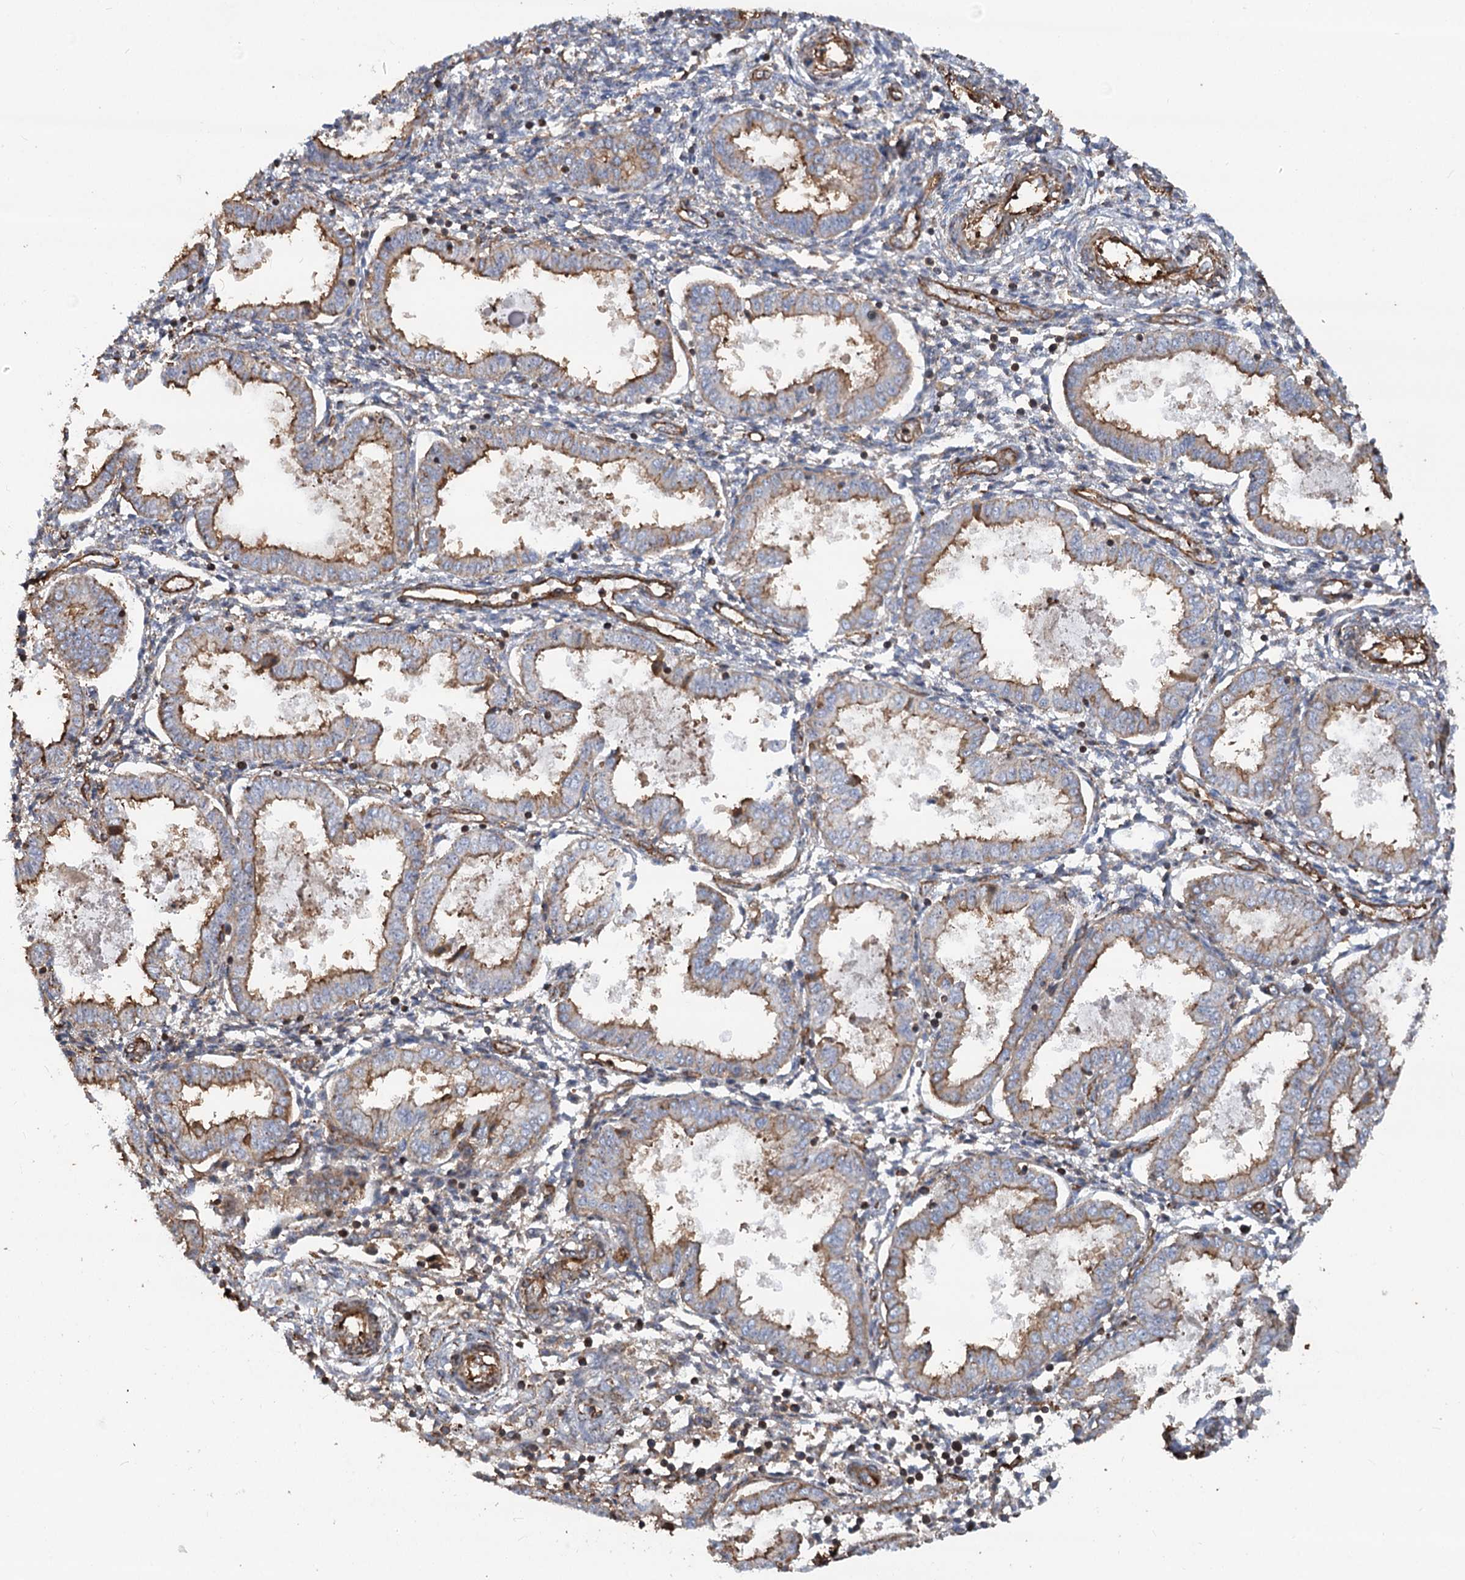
{"staining": {"intensity": "weak", "quantity": "25%-75%", "location": "cytoplasmic/membranous"}, "tissue": "endometrium", "cell_type": "Cells in endometrial stroma", "image_type": "normal", "snomed": [{"axis": "morphology", "description": "Normal tissue, NOS"}, {"axis": "topography", "description": "Endometrium"}], "caption": "IHC (DAB (3,3'-diaminobenzidine)) staining of benign endometrium reveals weak cytoplasmic/membranous protein expression in about 25%-75% of cells in endometrial stroma. The staining was performed using DAB, with brown indicating positive protein expression. Nuclei are stained blue with hematoxylin.", "gene": "WDR36", "patient": {"sex": "female", "age": 33}}